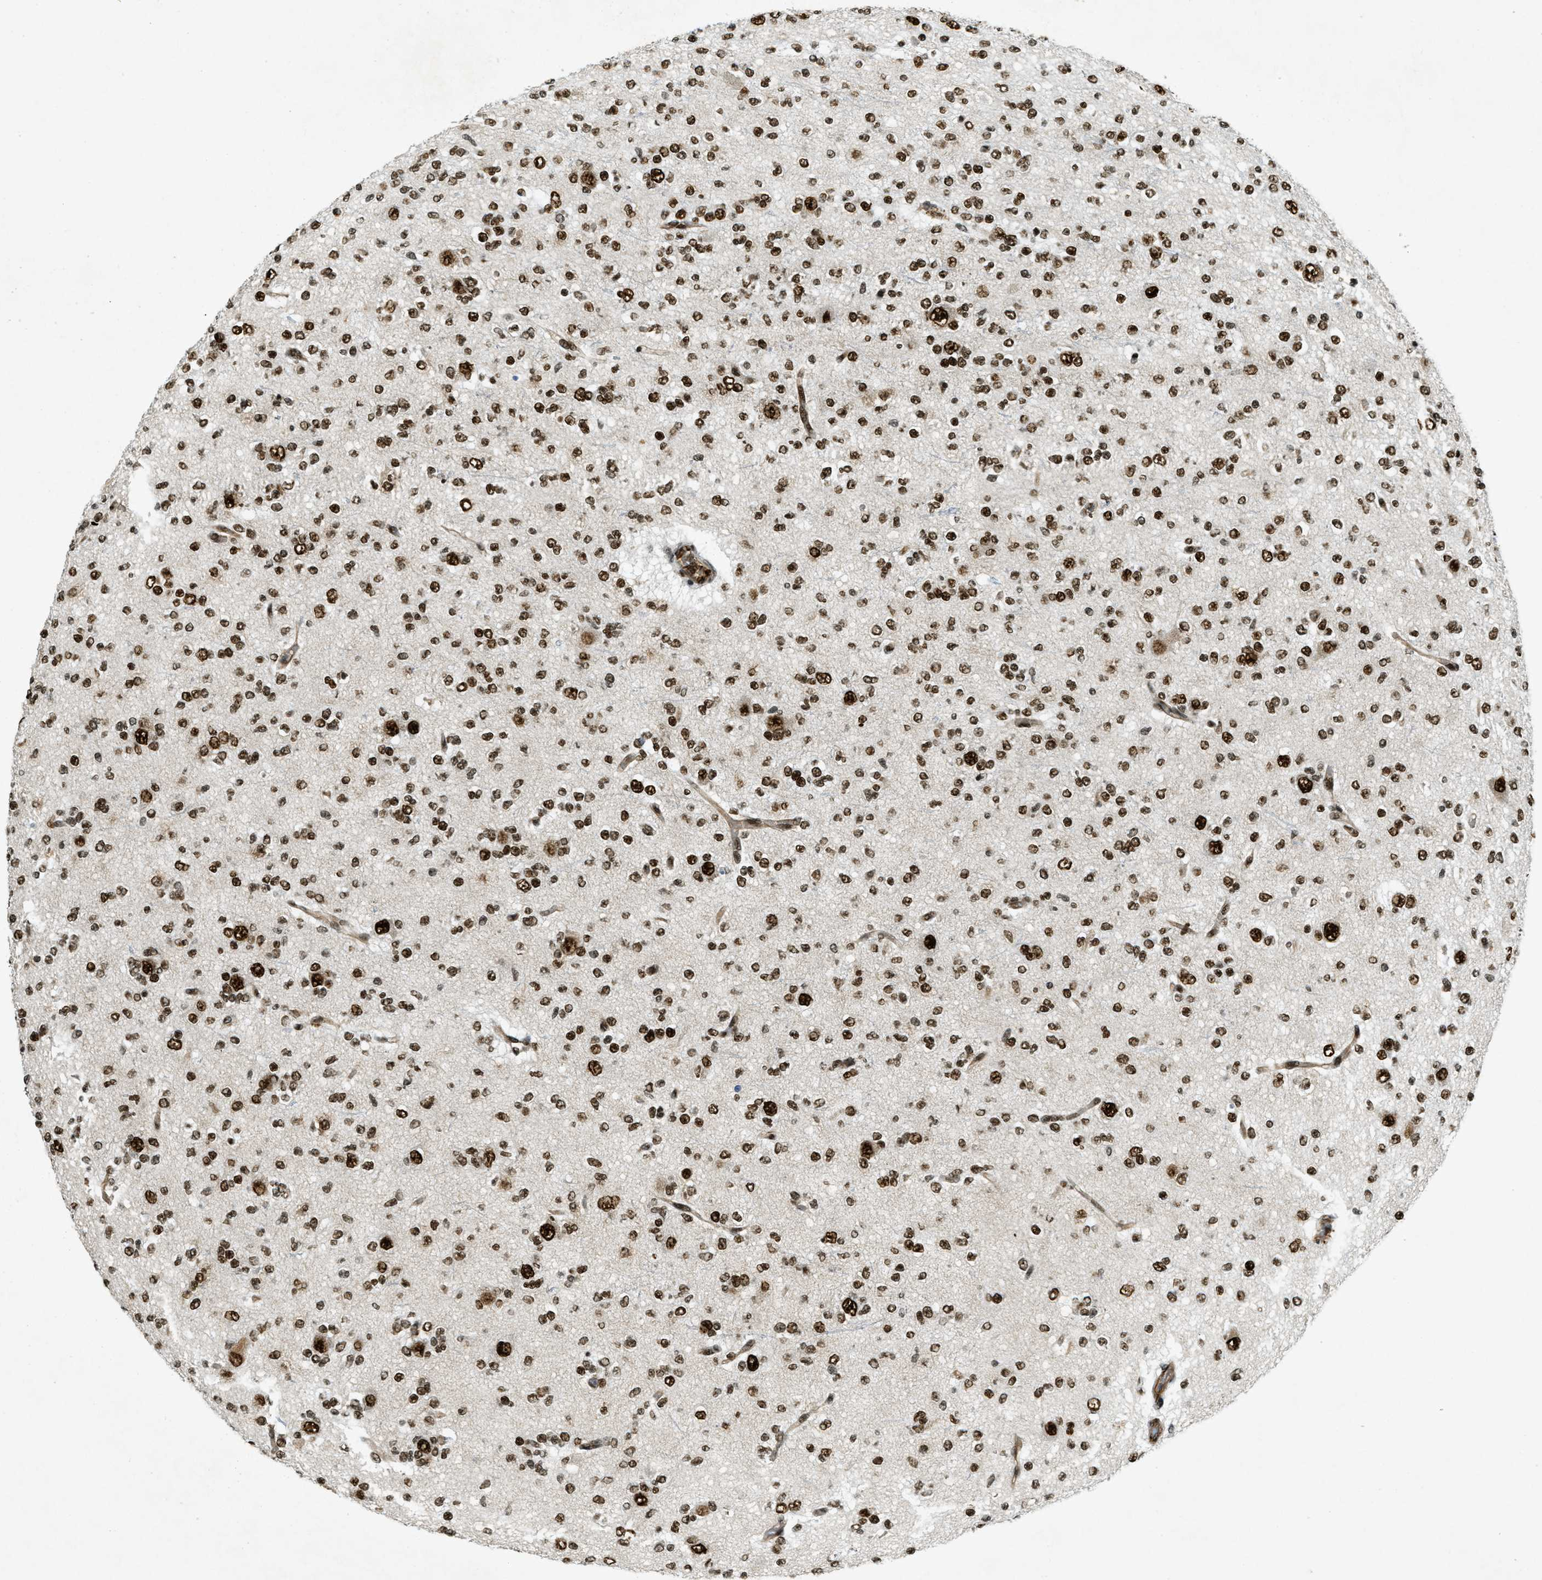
{"staining": {"intensity": "moderate", "quantity": ">75%", "location": "nuclear"}, "tissue": "glioma", "cell_type": "Tumor cells", "image_type": "cancer", "snomed": [{"axis": "morphology", "description": "Glioma, malignant, Low grade"}, {"axis": "topography", "description": "Brain"}], "caption": "IHC of human low-grade glioma (malignant) displays medium levels of moderate nuclear expression in approximately >75% of tumor cells.", "gene": "ZFR", "patient": {"sex": "male", "age": 38}}